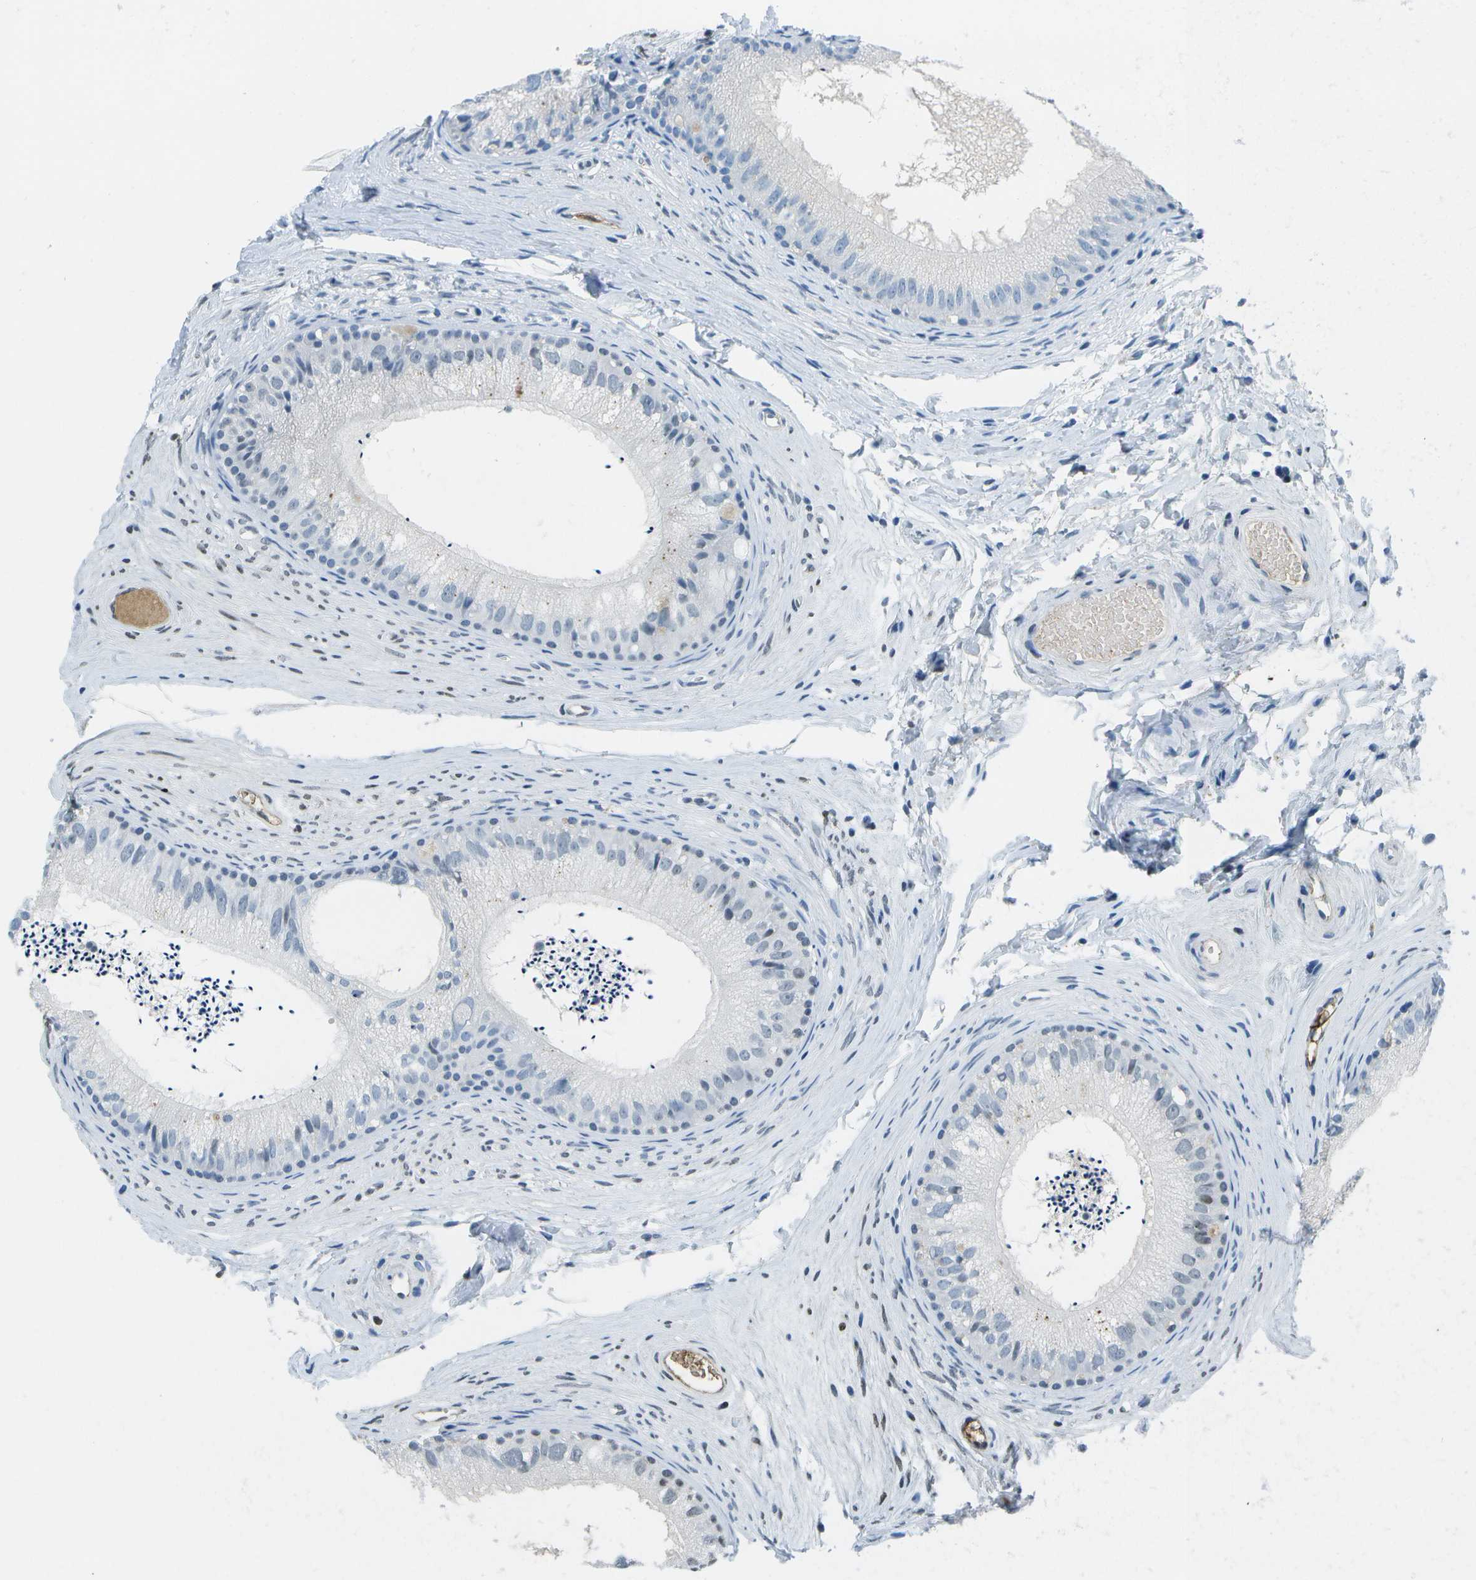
{"staining": {"intensity": "moderate", "quantity": "<25%", "location": "cytoplasmic/membranous"}, "tissue": "epididymis", "cell_type": "Glandular cells", "image_type": "normal", "snomed": [{"axis": "morphology", "description": "Normal tissue, NOS"}, {"axis": "topography", "description": "Epididymis"}], "caption": "This photomicrograph demonstrates immunohistochemistry staining of benign epididymis, with low moderate cytoplasmic/membranous staining in about <25% of glandular cells.", "gene": "SERPINA1", "patient": {"sex": "male", "age": 56}}